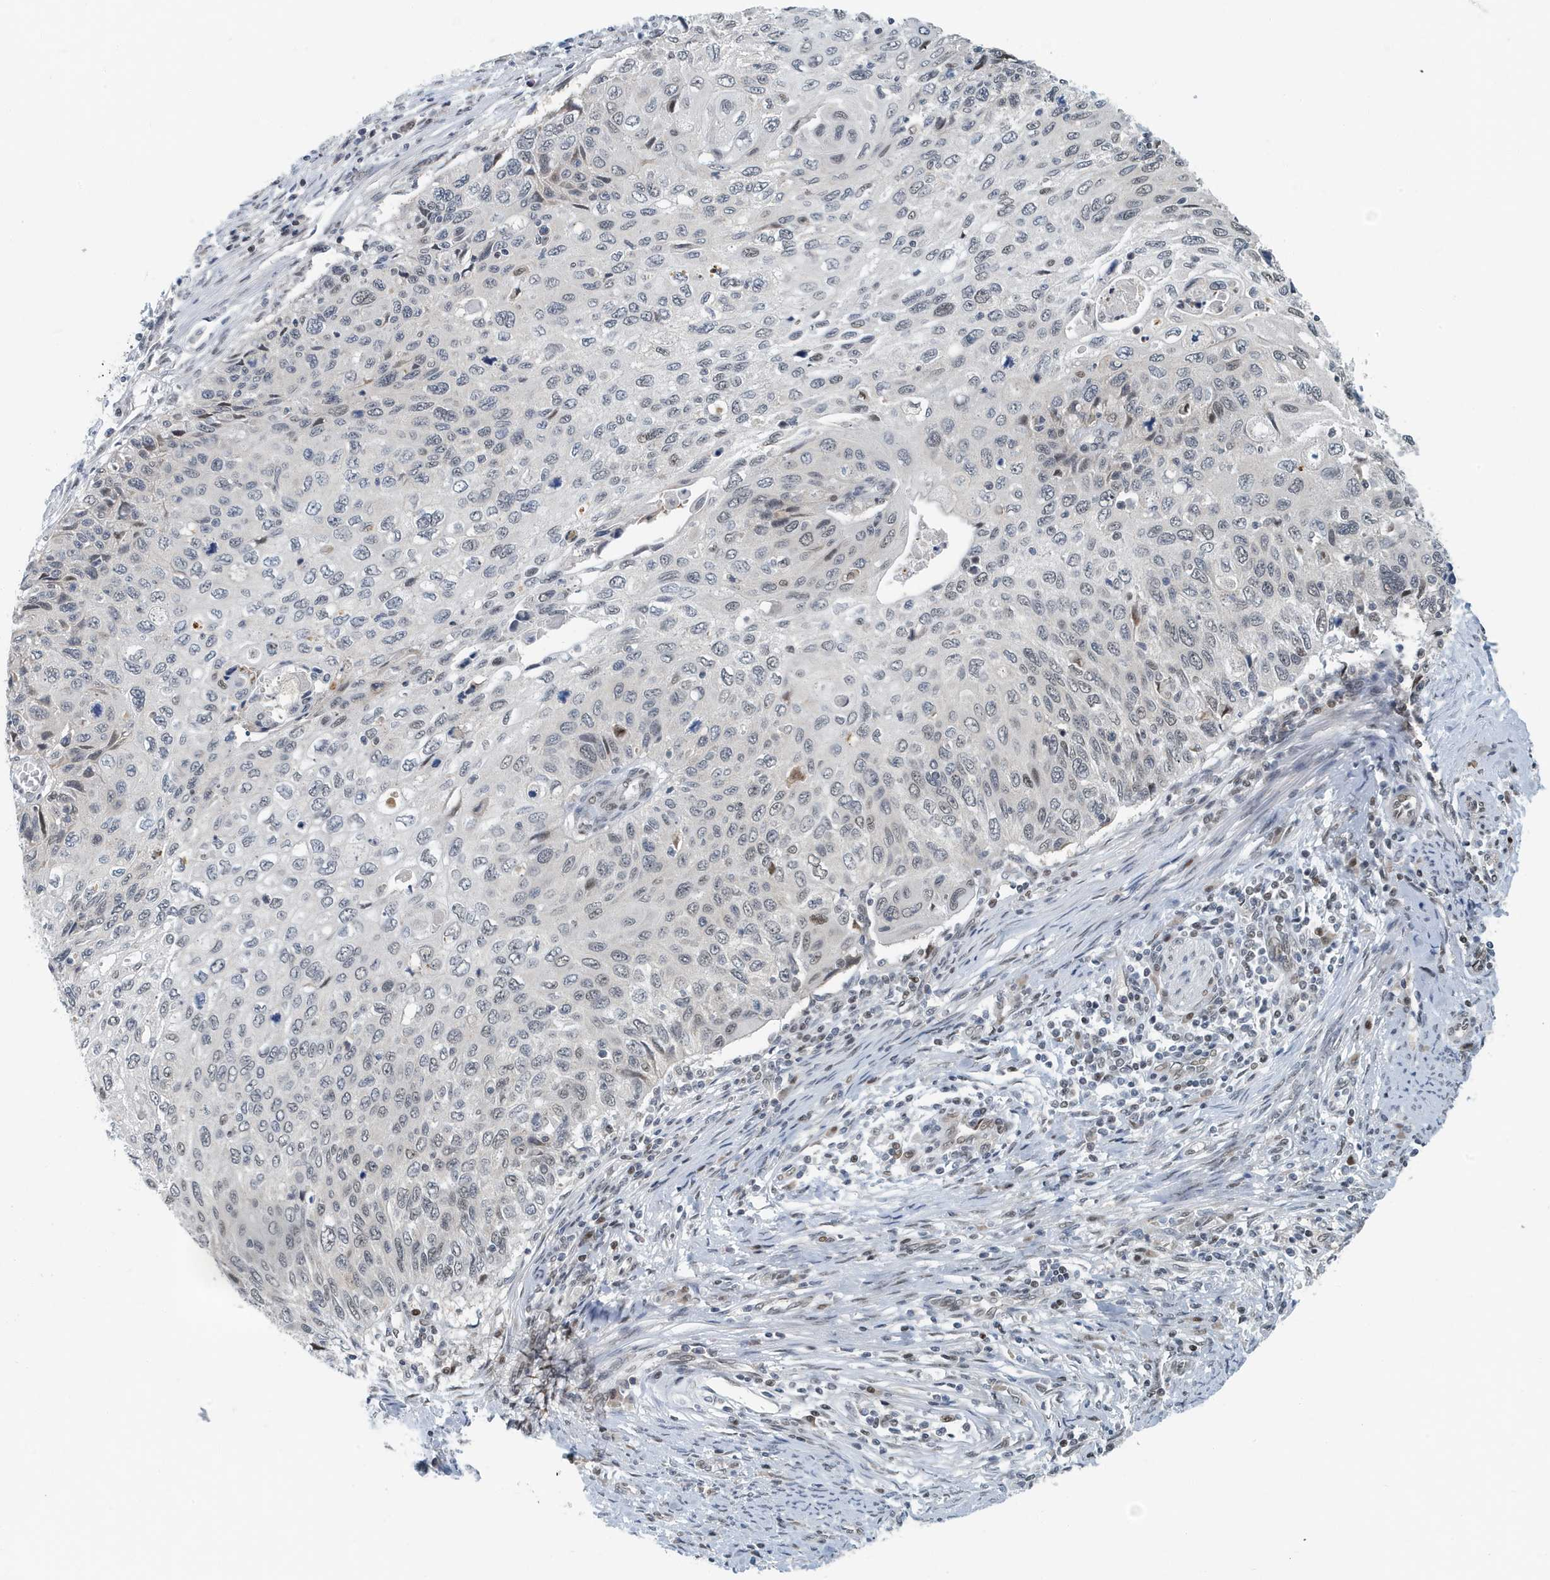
{"staining": {"intensity": "weak", "quantity": "<25%", "location": "nuclear"}, "tissue": "cervical cancer", "cell_type": "Tumor cells", "image_type": "cancer", "snomed": [{"axis": "morphology", "description": "Squamous cell carcinoma, NOS"}, {"axis": "topography", "description": "Cervix"}], "caption": "This is an immunohistochemistry (IHC) image of cervical squamous cell carcinoma. There is no positivity in tumor cells.", "gene": "KIF15", "patient": {"sex": "female", "age": 70}}